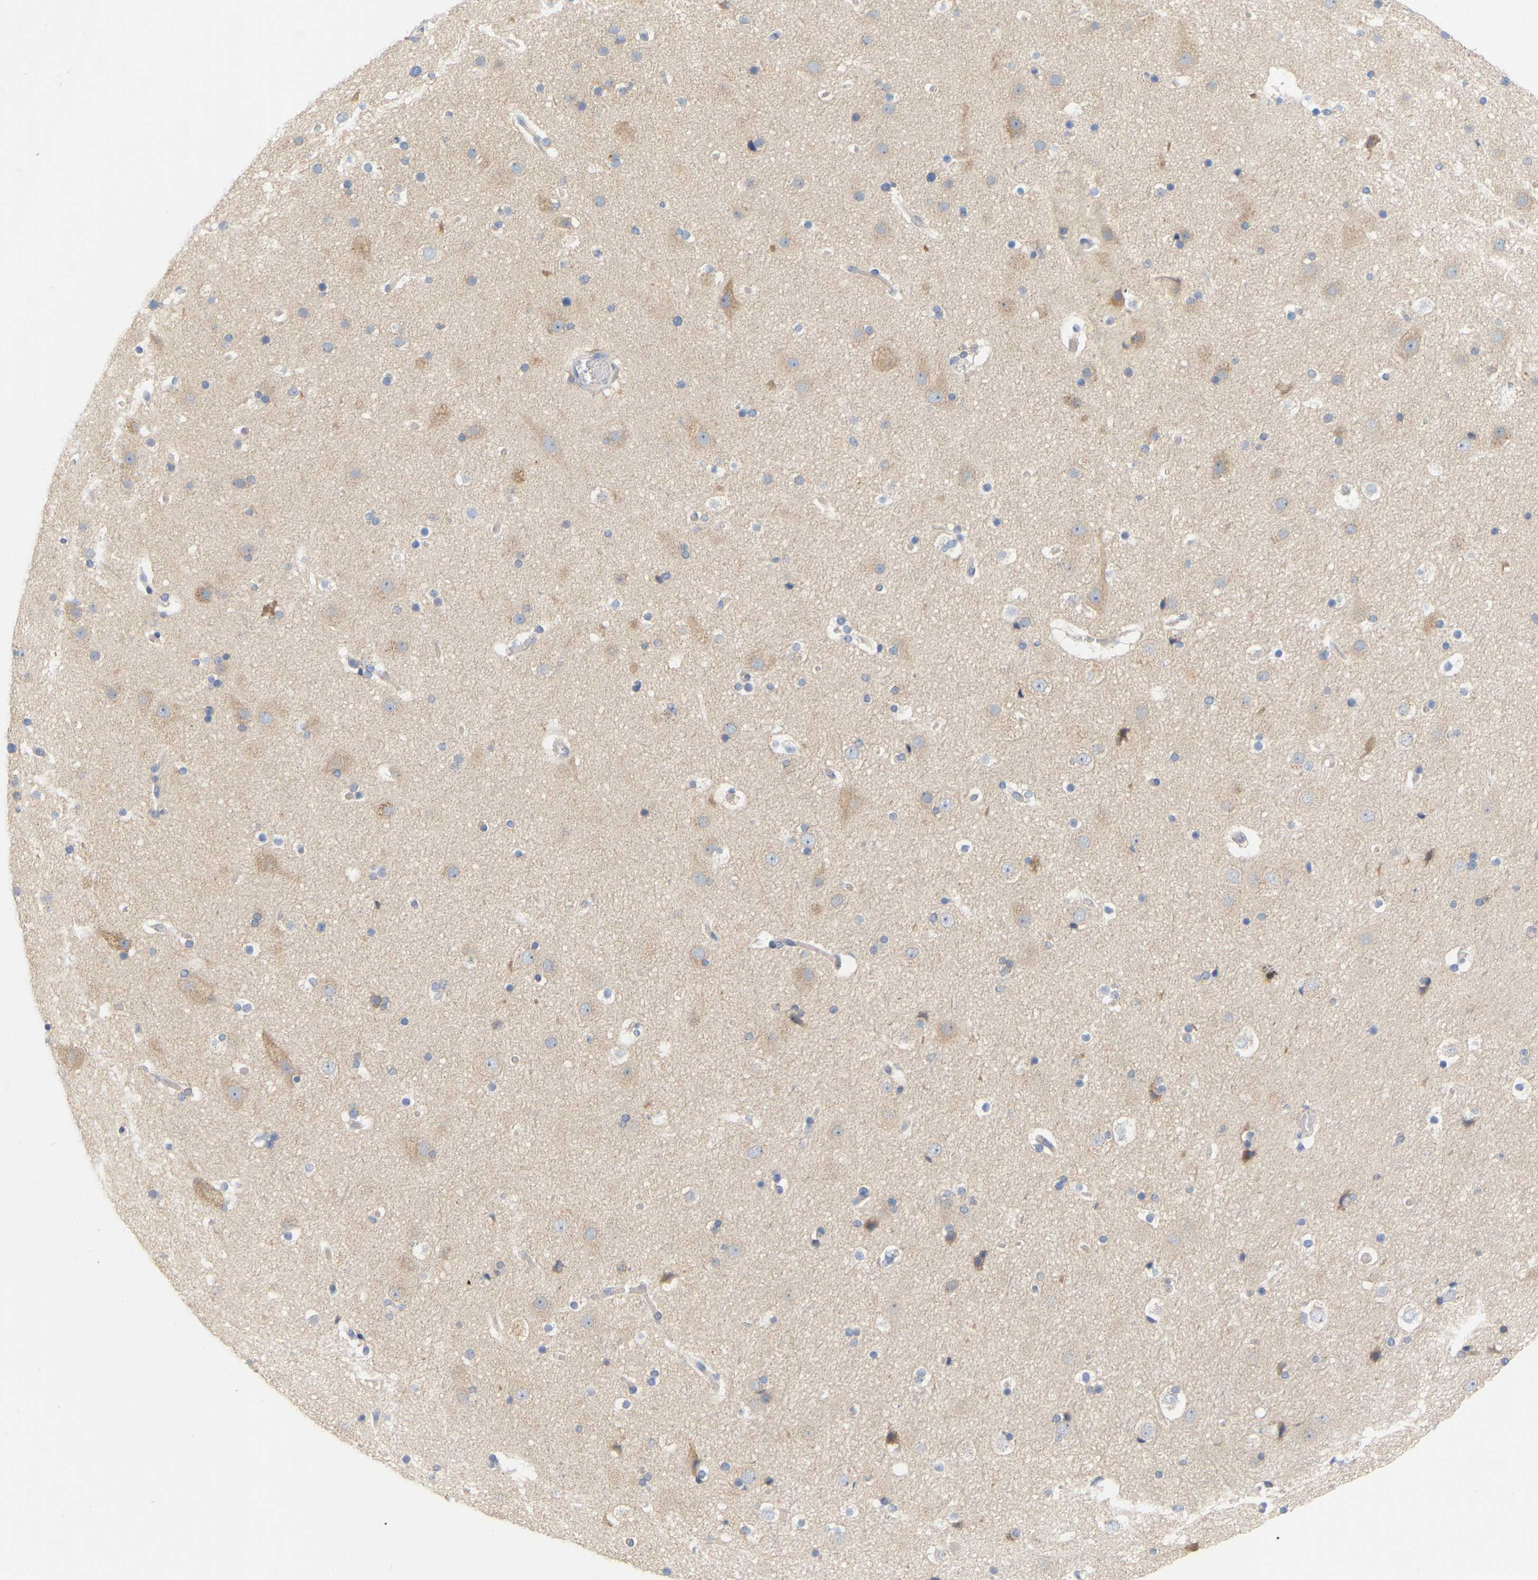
{"staining": {"intensity": "negative", "quantity": "none", "location": "none"}, "tissue": "cerebral cortex", "cell_type": "Endothelial cells", "image_type": "normal", "snomed": [{"axis": "morphology", "description": "Normal tissue, NOS"}, {"axis": "topography", "description": "Cerebral cortex"}], "caption": "This is an IHC image of unremarkable human cerebral cortex. There is no expression in endothelial cells.", "gene": "MINDY4", "patient": {"sex": "male", "age": 57}}